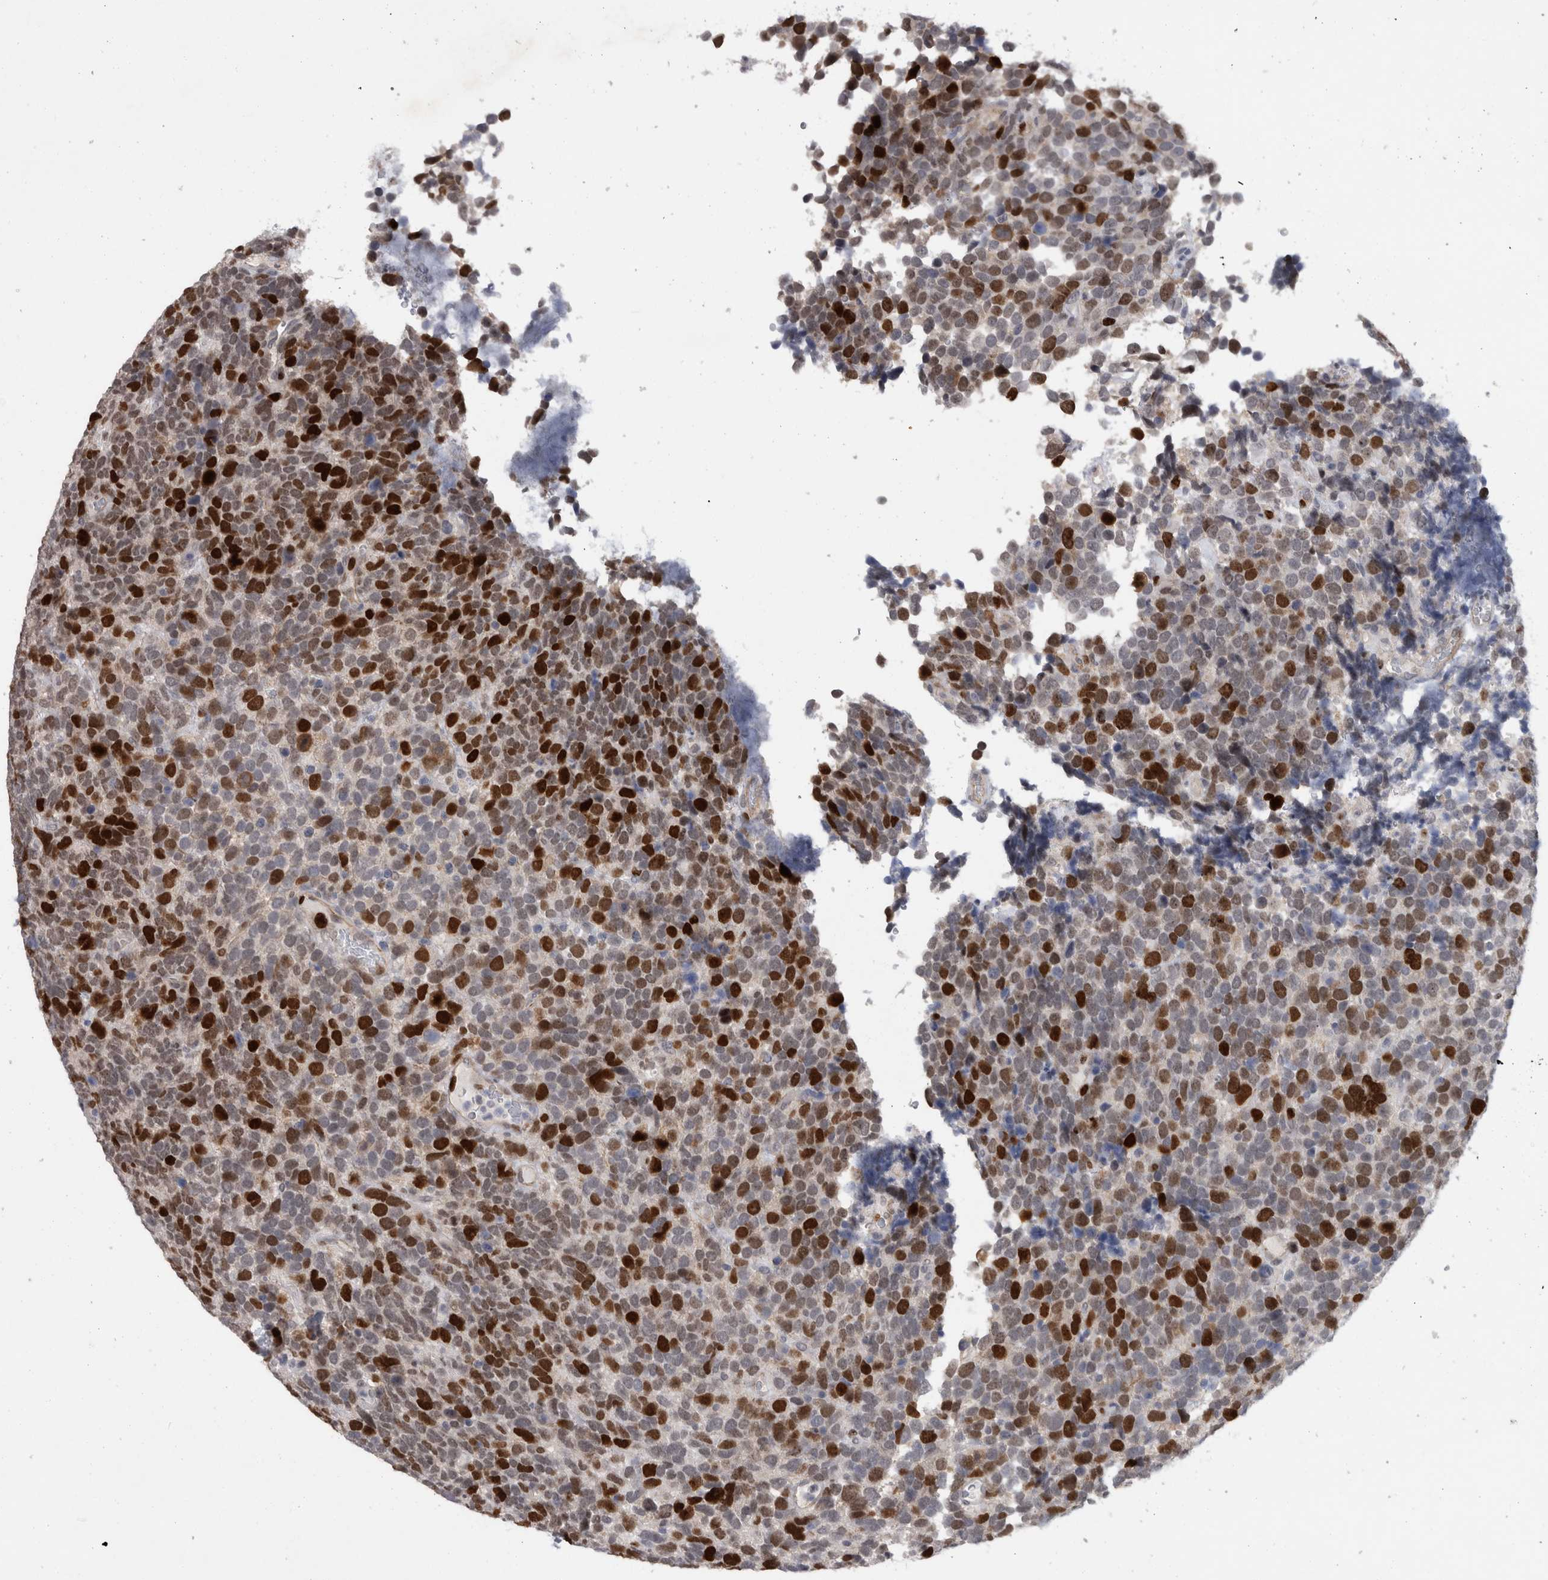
{"staining": {"intensity": "strong", "quantity": "25%-75%", "location": "nuclear"}, "tissue": "urothelial cancer", "cell_type": "Tumor cells", "image_type": "cancer", "snomed": [{"axis": "morphology", "description": "Urothelial carcinoma, High grade"}, {"axis": "topography", "description": "Urinary bladder"}], "caption": "Protein staining by immunohistochemistry displays strong nuclear staining in approximately 25%-75% of tumor cells in urothelial carcinoma (high-grade). (Brightfield microscopy of DAB IHC at high magnification).", "gene": "KIF18B", "patient": {"sex": "female", "age": 82}}